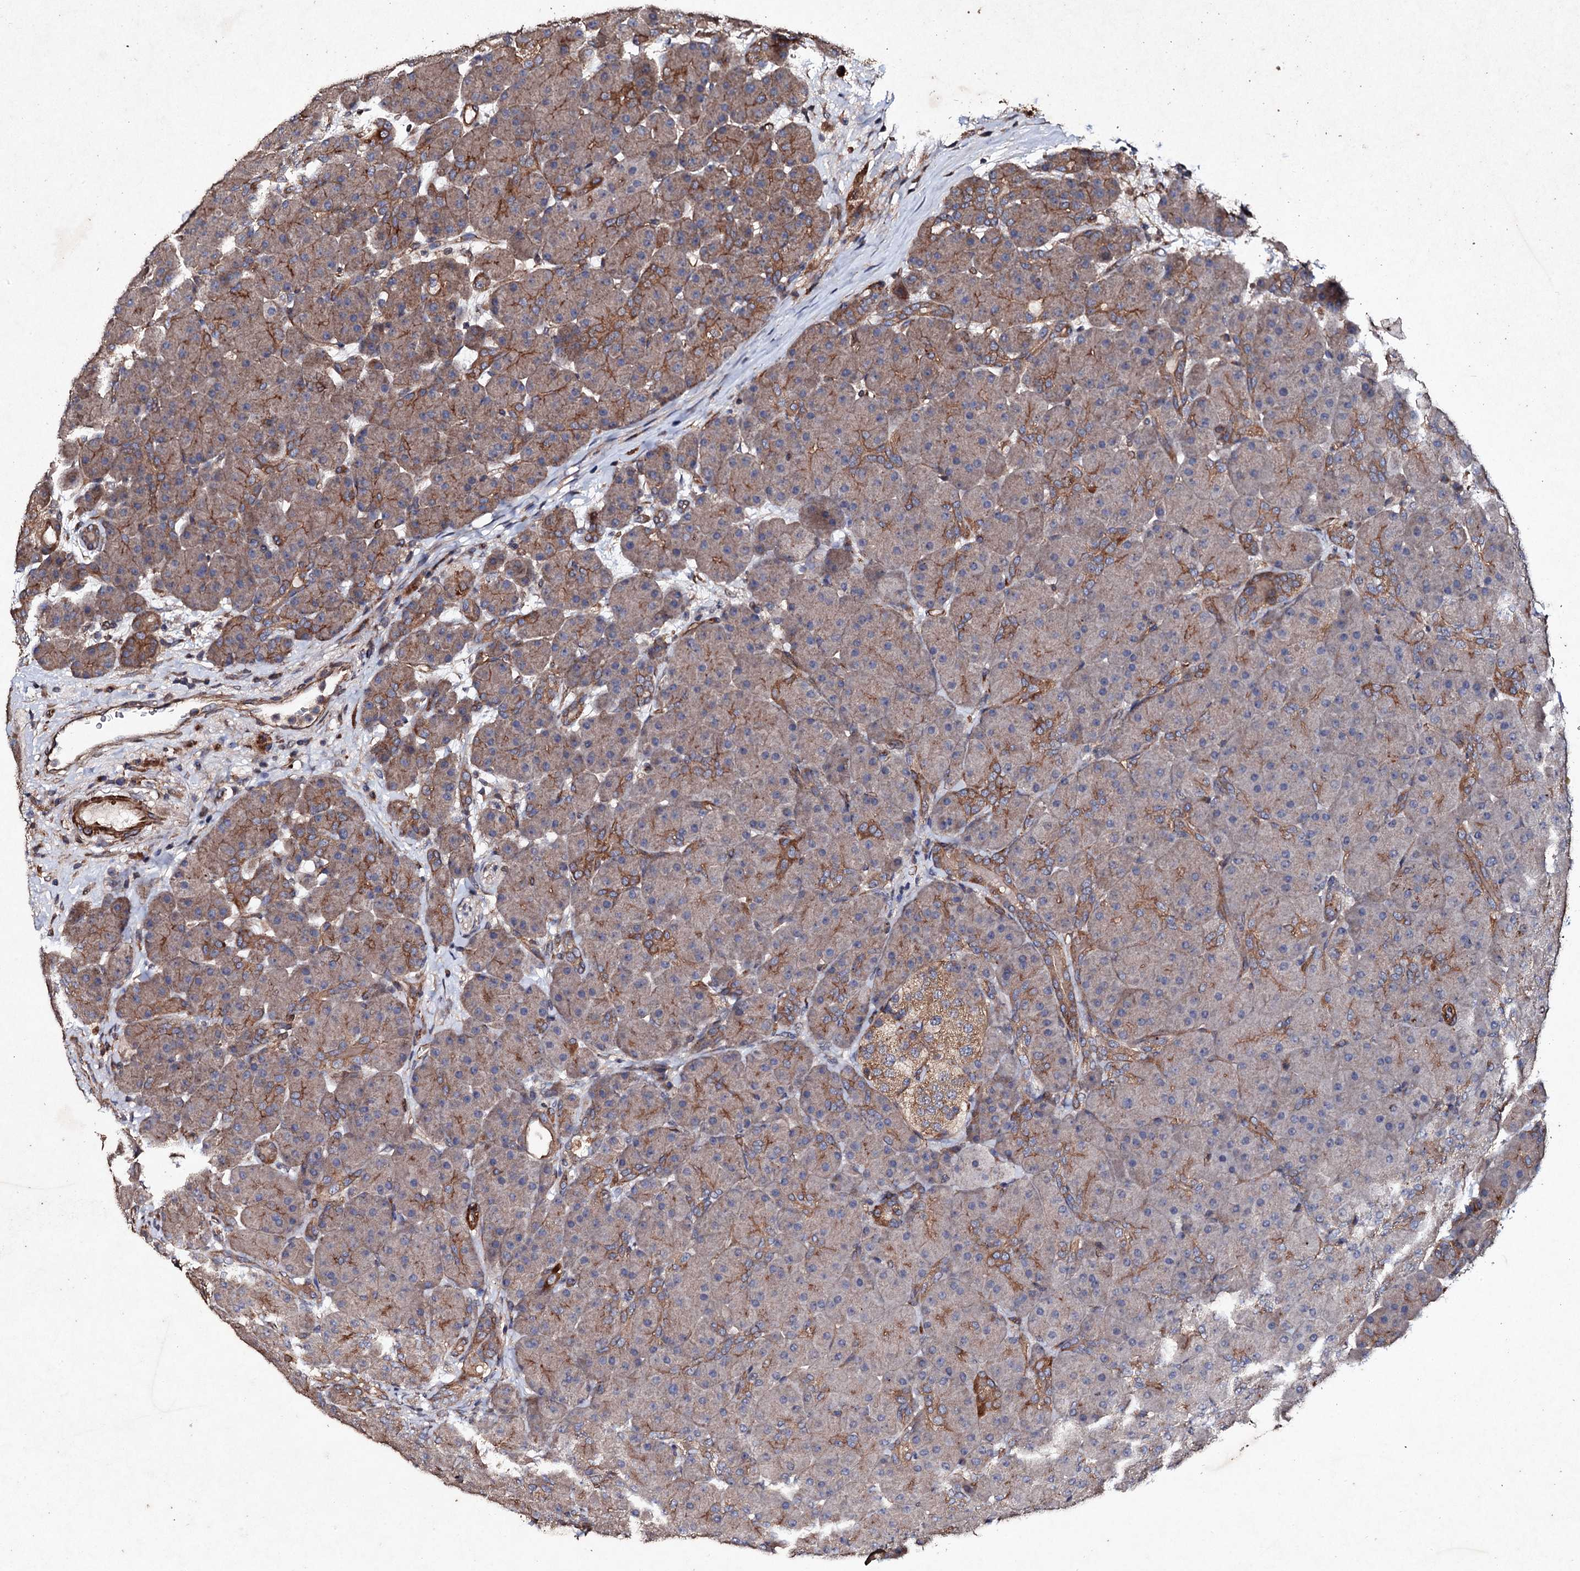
{"staining": {"intensity": "moderate", "quantity": "25%-75%", "location": "cytoplasmic/membranous"}, "tissue": "pancreas", "cell_type": "Exocrine glandular cells", "image_type": "normal", "snomed": [{"axis": "morphology", "description": "Normal tissue, NOS"}, {"axis": "topography", "description": "Pancreas"}], "caption": "A medium amount of moderate cytoplasmic/membranous positivity is identified in about 25%-75% of exocrine glandular cells in unremarkable pancreas. (IHC, brightfield microscopy, high magnification).", "gene": "MOCOS", "patient": {"sex": "male", "age": 66}}